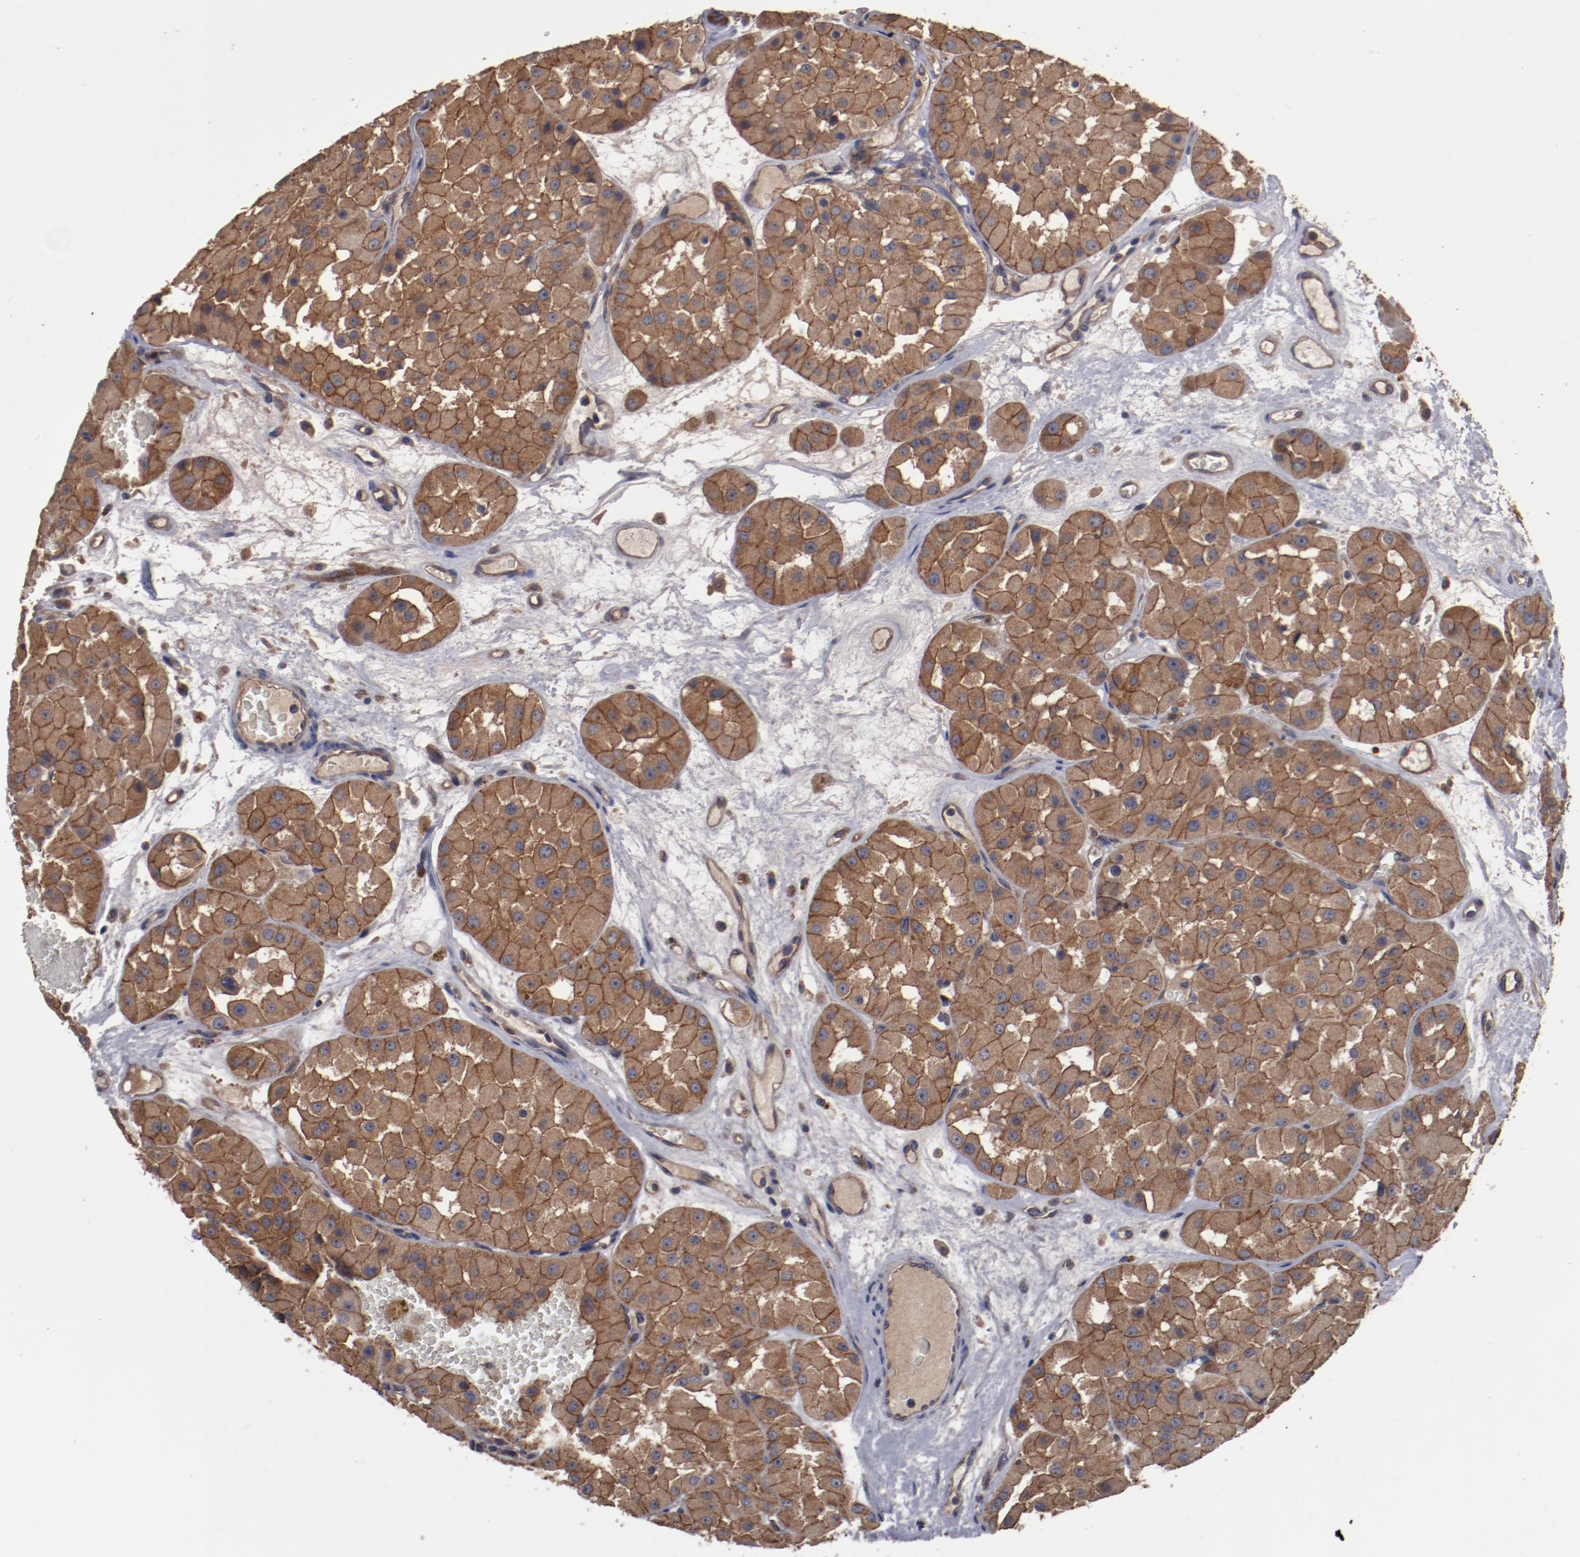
{"staining": {"intensity": "moderate", "quantity": ">75%", "location": "cytoplasmic/membranous"}, "tissue": "renal cancer", "cell_type": "Tumor cells", "image_type": "cancer", "snomed": [{"axis": "morphology", "description": "Adenocarcinoma, uncertain malignant potential"}, {"axis": "topography", "description": "Kidney"}], "caption": "A photomicrograph showing moderate cytoplasmic/membranous staining in about >75% of tumor cells in renal adenocarcinoma,  uncertain malignant potential, as visualized by brown immunohistochemical staining.", "gene": "DNAAF2", "patient": {"sex": "male", "age": 63}}